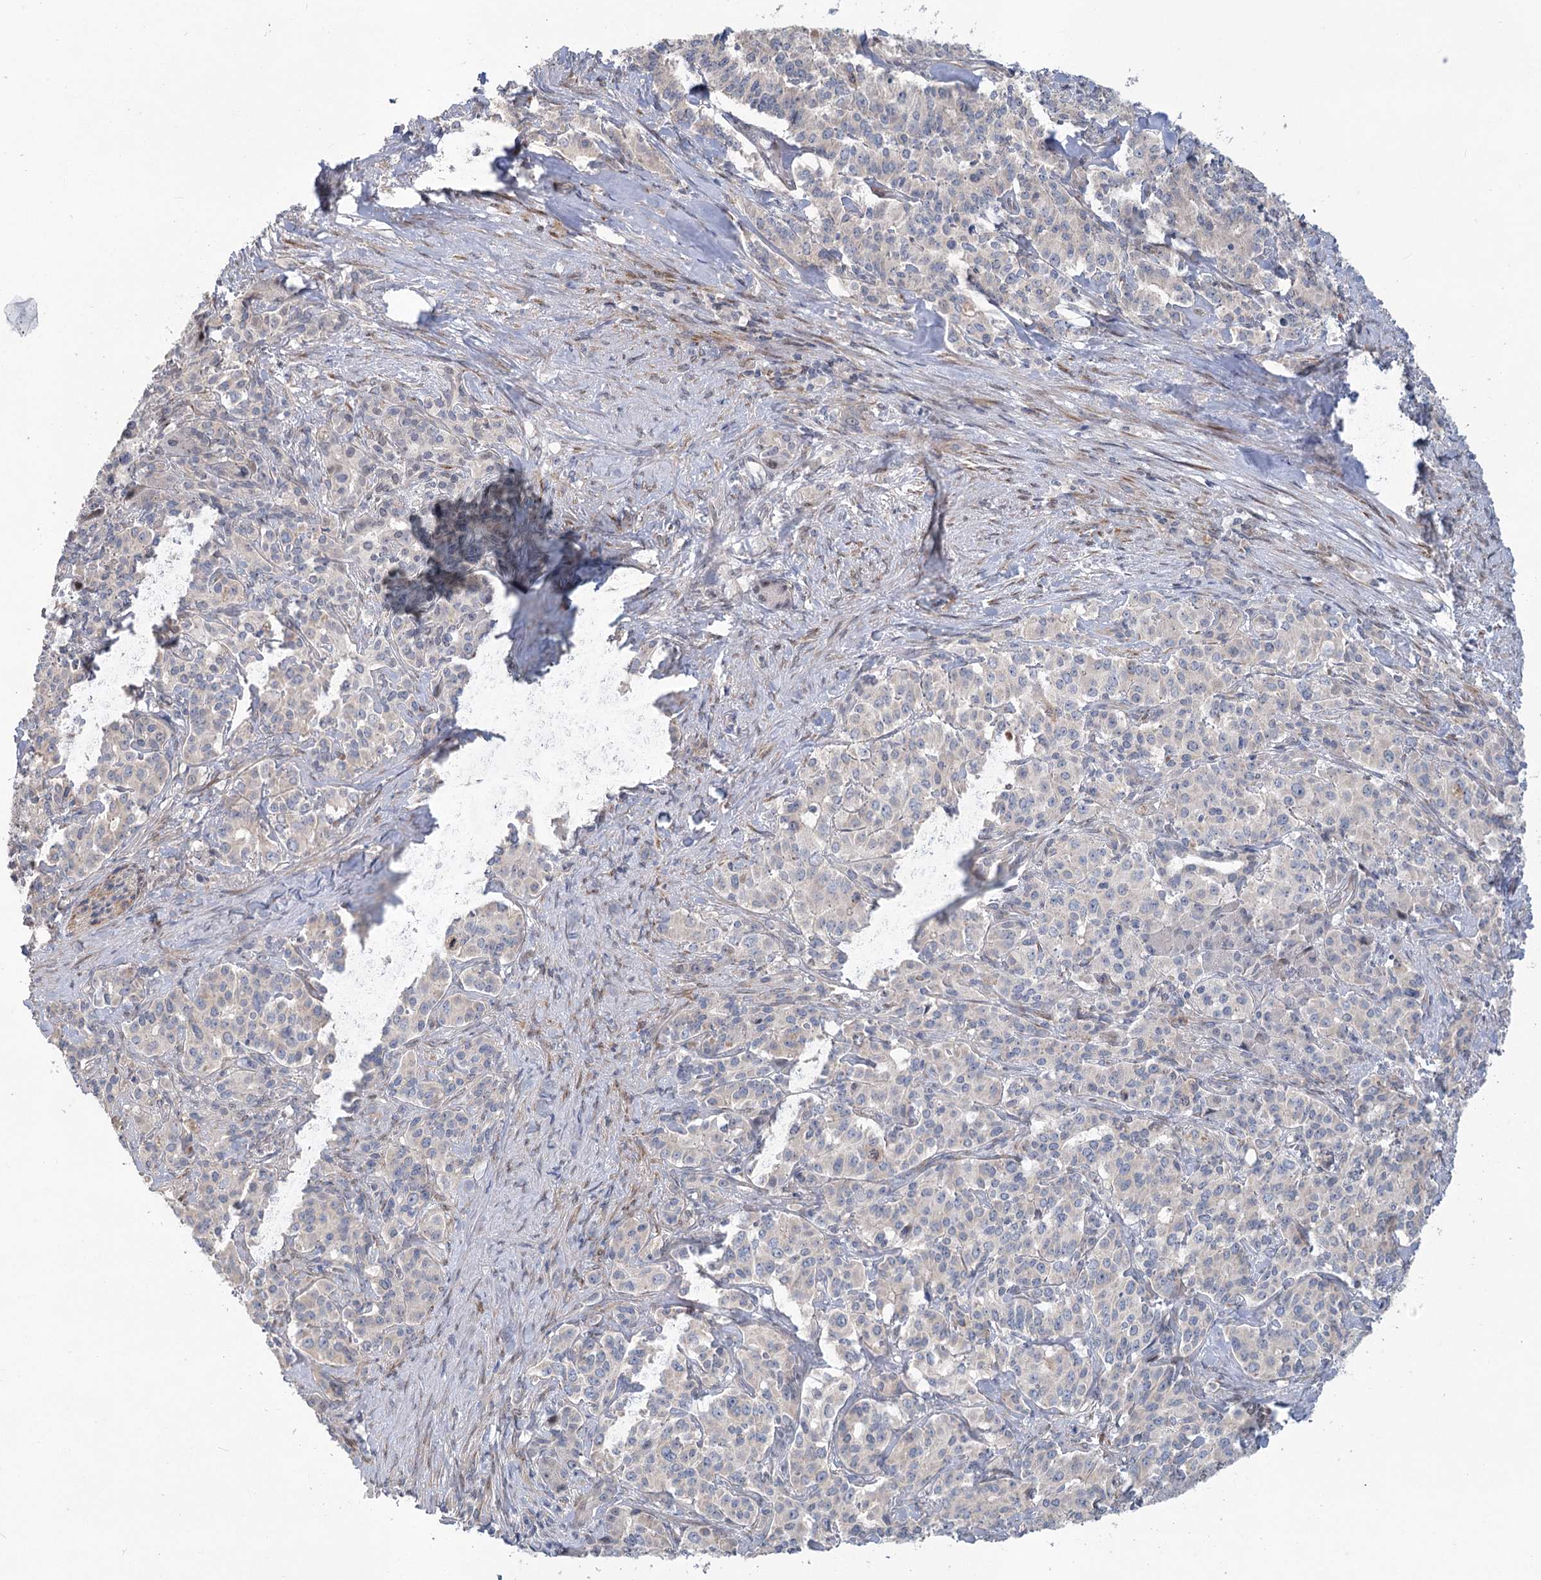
{"staining": {"intensity": "negative", "quantity": "none", "location": "none"}, "tissue": "pancreatic cancer", "cell_type": "Tumor cells", "image_type": "cancer", "snomed": [{"axis": "morphology", "description": "Adenocarcinoma, NOS"}, {"axis": "topography", "description": "Pancreas"}], "caption": "Tumor cells are negative for brown protein staining in pancreatic cancer (adenocarcinoma). Brightfield microscopy of IHC stained with DAB (brown) and hematoxylin (blue), captured at high magnification.", "gene": "ABITRAM", "patient": {"sex": "female", "age": 74}}